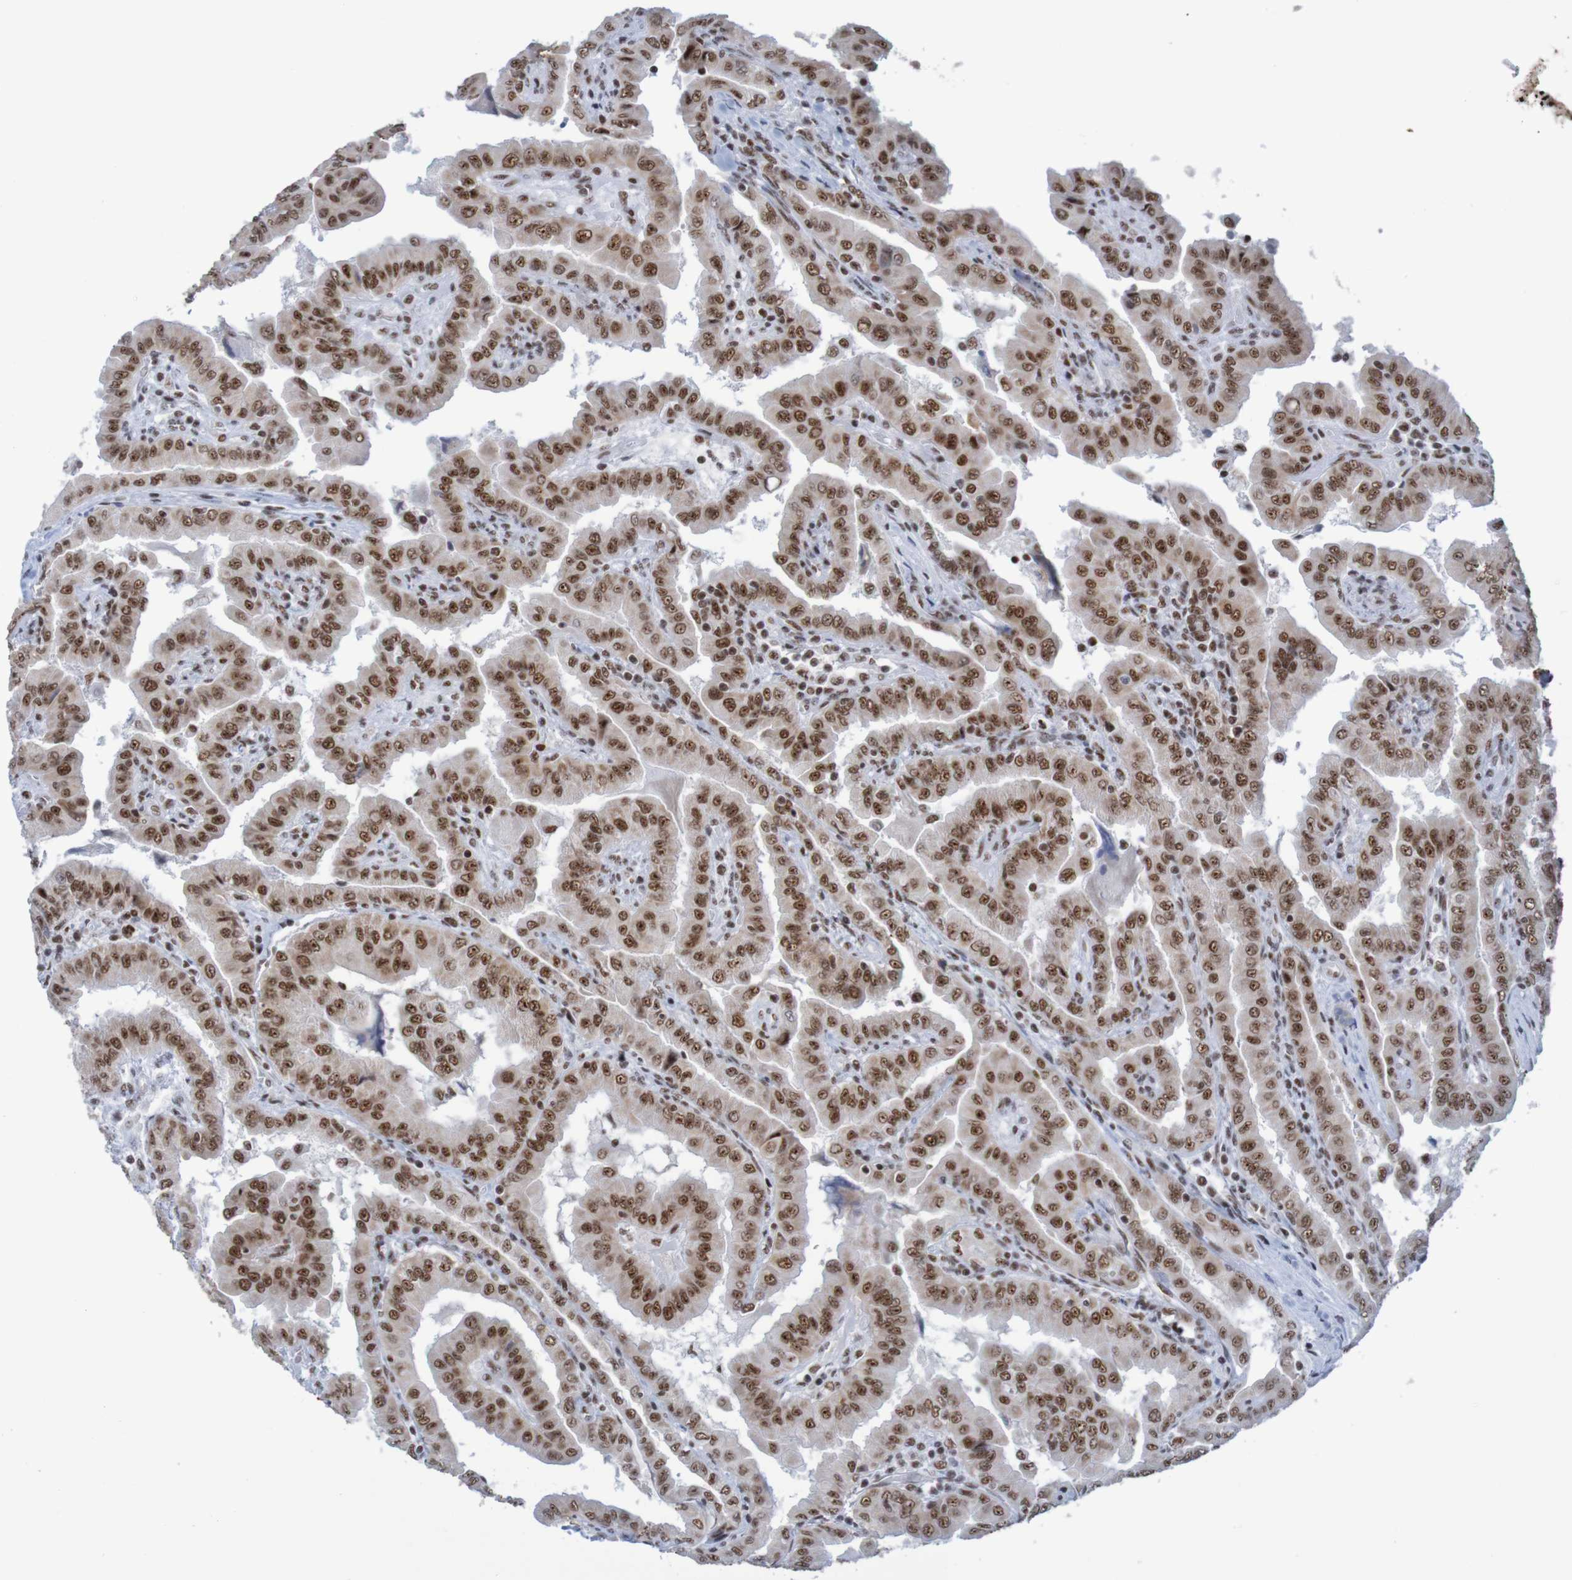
{"staining": {"intensity": "strong", "quantity": ">75%", "location": "nuclear"}, "tissue": "thyroid cancer", "cell_type": "Tumor cells", "image_type": "cancer", "snomed": [{"axis": "morphology", "description": "Papillary adenocarcinoma, NOS"}, {"axis": "topography", "description": "Thyroid gland"}], "caption": "Immunohistochemistry micrograph of human thyroid cancer (papillary adenocarcinoma) stained for a protein (brown), which shows high levels of strong nuclear staining in about >75% of tumor cells.", "gene": "THRAP3", "patient": {"sex": "male", "age": 33}}